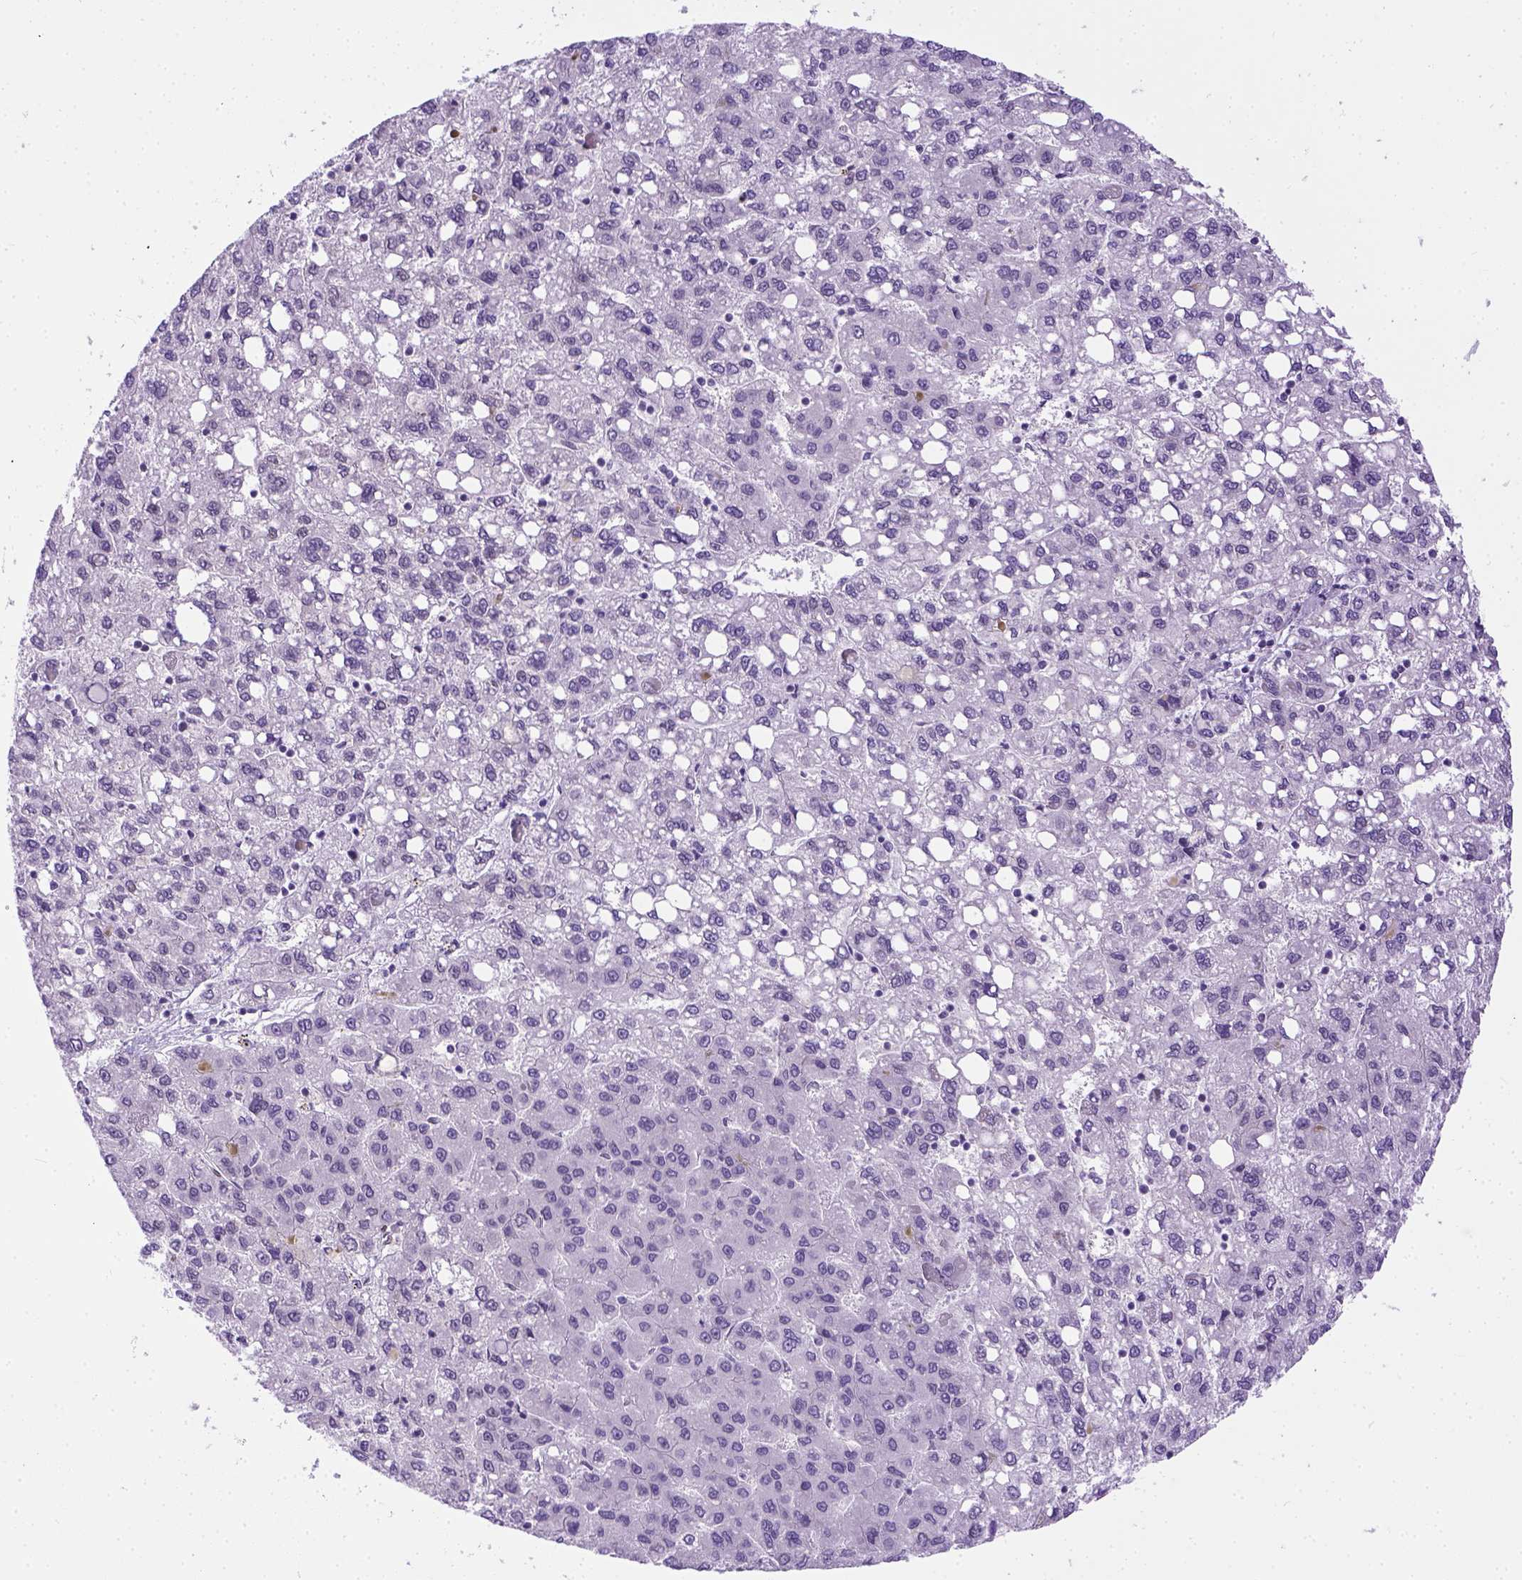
{"staining": {"intensity": "negative", "quantity": "none", "location": "none"}, "tissue": "liver cancer", "cell_type": "Tumor cells", "image_type": "cancer", "snomed": [{"axis": "morphology", "description": "Carcinoma, Hepatocellular, NOS"}, {"axis": "topography", "description": "Liver"}], "caption": "A high-resolution photomicrograph shows immunohistochemistry staining of hepatocellular carcinoma (liver), which displays no significant staining in tumor cells. Brightfield microscopy of IHC stained with DAB (3,3'-diaminobenzidine) (brown) and hematoxylin (blue), captured at high magnification.", "gene": "FAM184B", "patient": {"sex": "female", "age": 82}}